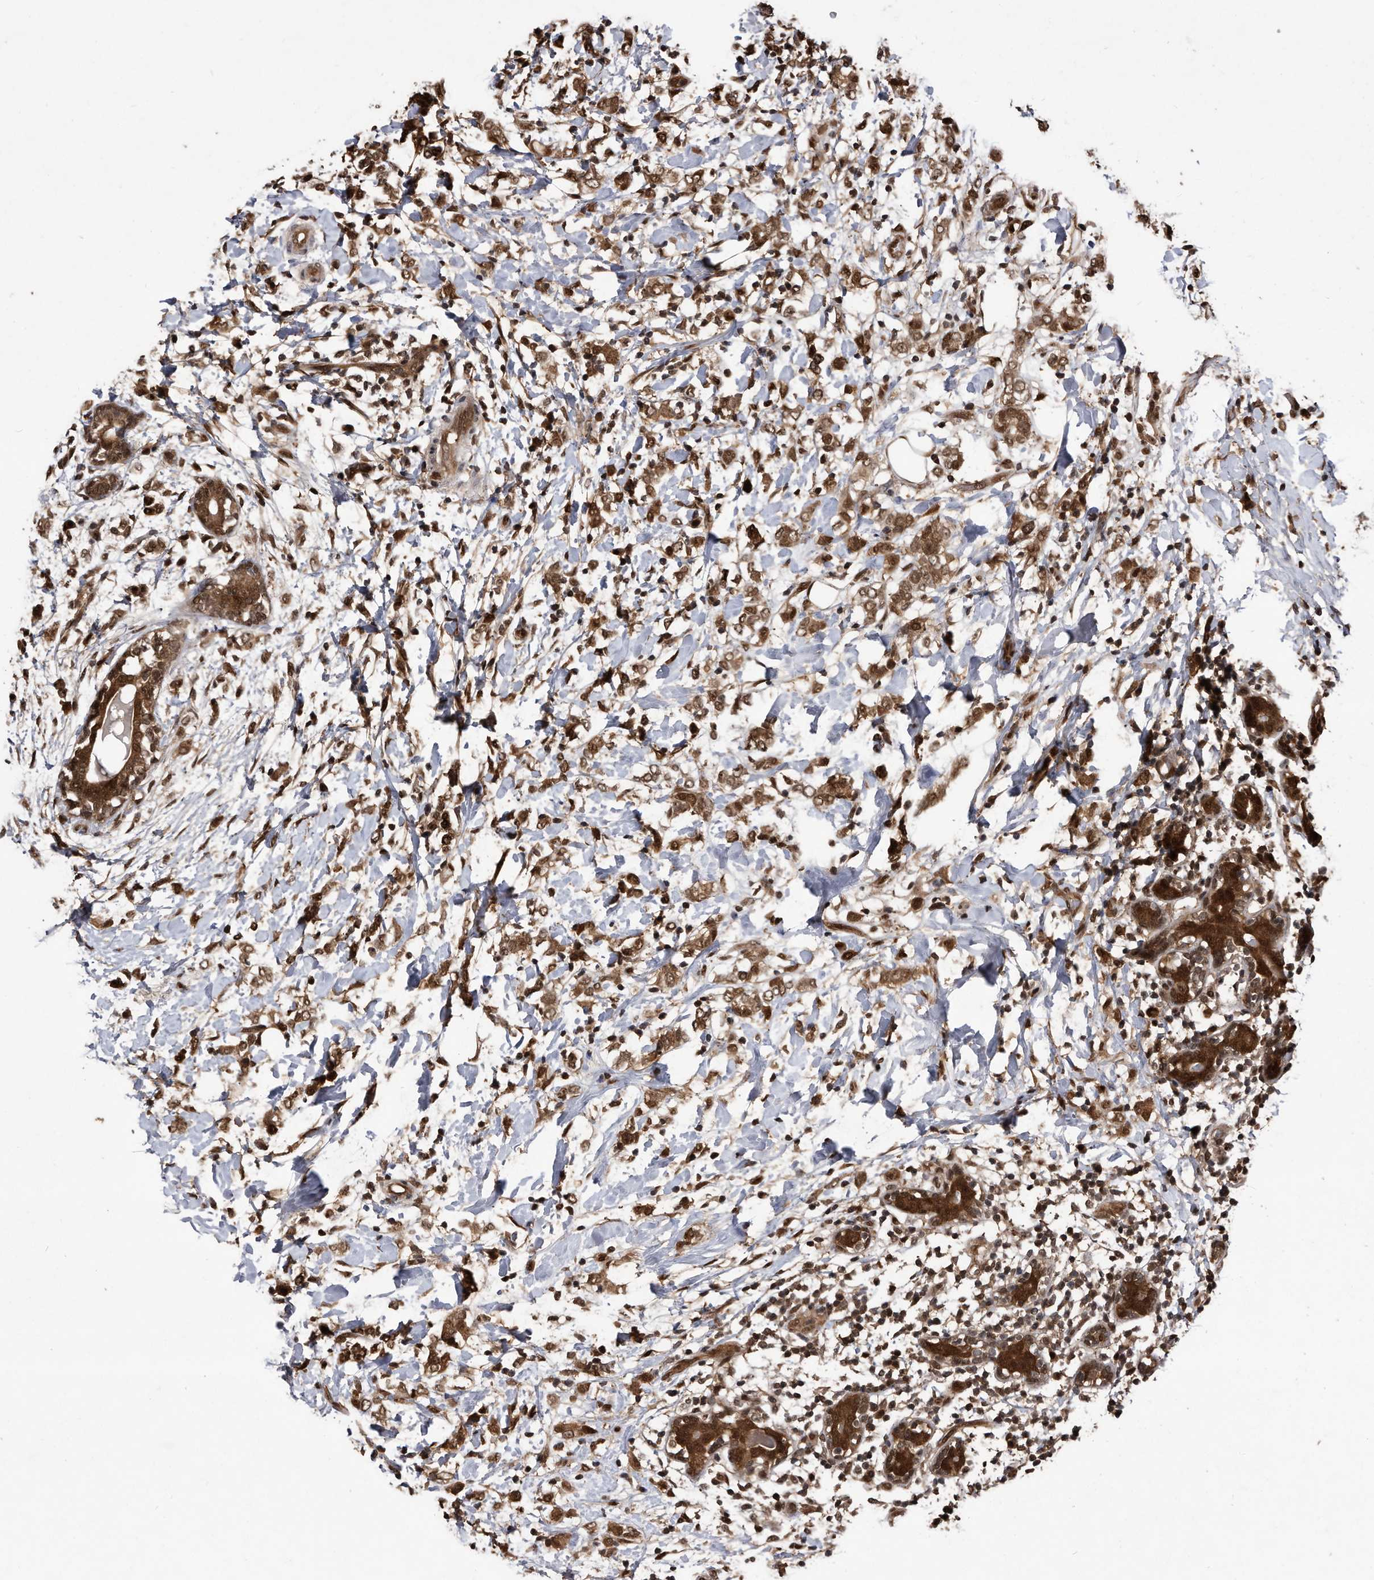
{"staining": {"intensity": "moderate", "quantity": ">75%", "location": "cytoplasmic/membranous,nuclear"}, "tissue": "breast cancer", "cell_type": "Tumor cells", "image_type": "cancer", "snomed": [{"axis": "morphology", "description": "Normal tissue, NOS"}, {"axis": "morphology", "description": "Lobular carcinoma"}, {"axis": "topography", "description": "Breast"}], "caption": "Brown immunohistochemical staining in breast lobular carcinoma reveals moderate cytoplasmic/membranous and nuclear positivity in about >75% of tumor cells.", "gene": "RAD23B", "patient": {"sex": "female", "age": 47}}